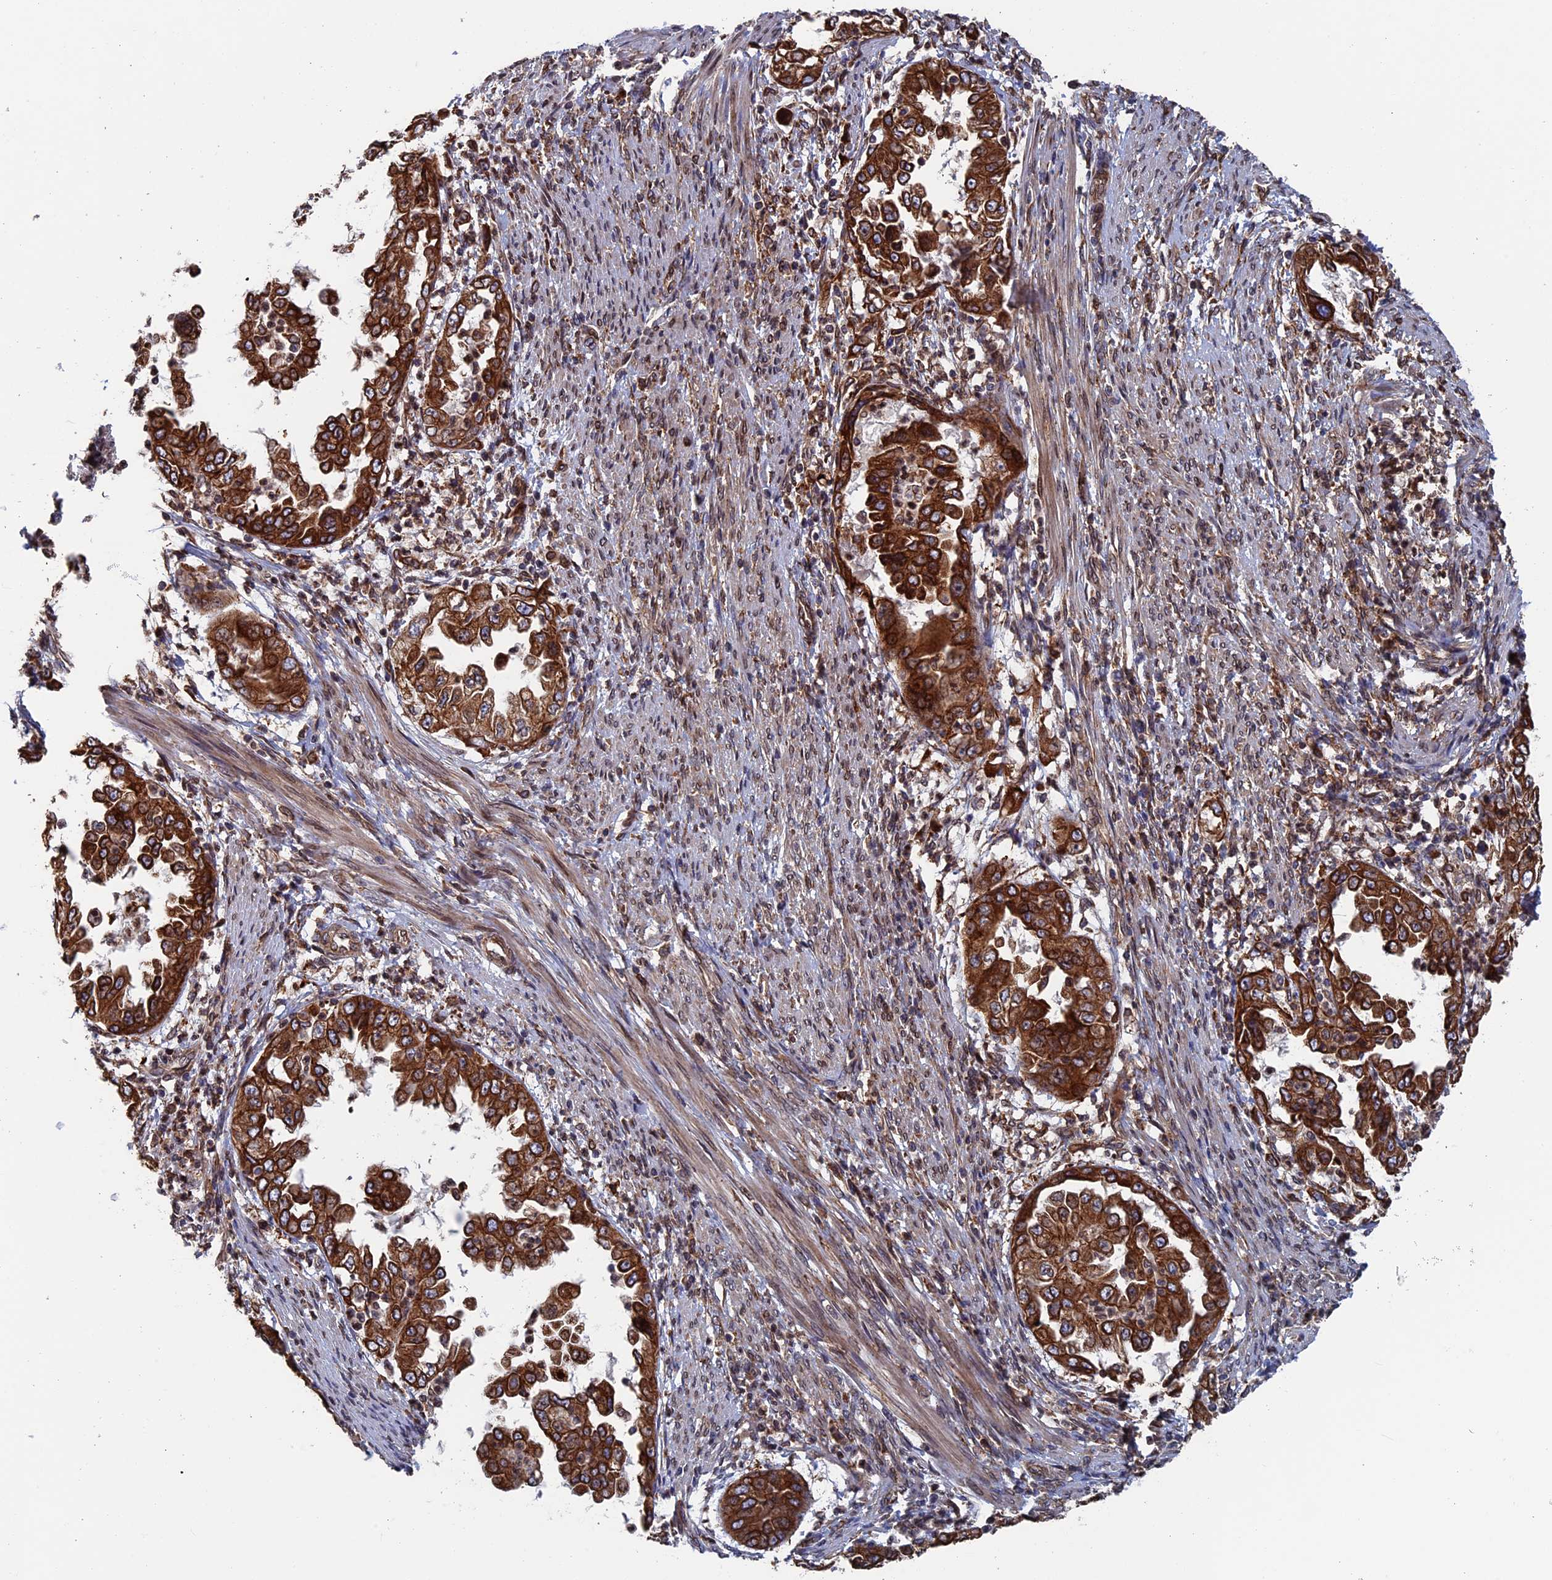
{"staining": {"intensity": "strong", "quantity": ">75%", "location": "cytoplasmic/membranous"}, "tissue": "endometrial cancer", "cell_type": "Tumor cells", "image_type": "cancer", "snomed": [{"axis": "morphology", "description": "Adenocarcinoma, NOS"}, {"axis": "topography", "description": "Endometrium"}], "caption": "High-power microscopy captured an immunohistochemistry histopathology image of endometrial adenocarcinoma, revealing strong cytoplasmic/membranous expression in approximately >75% of tumor cells.", "gene": "RPUSD1", "patient": {"sex": "female", "age": 85}}